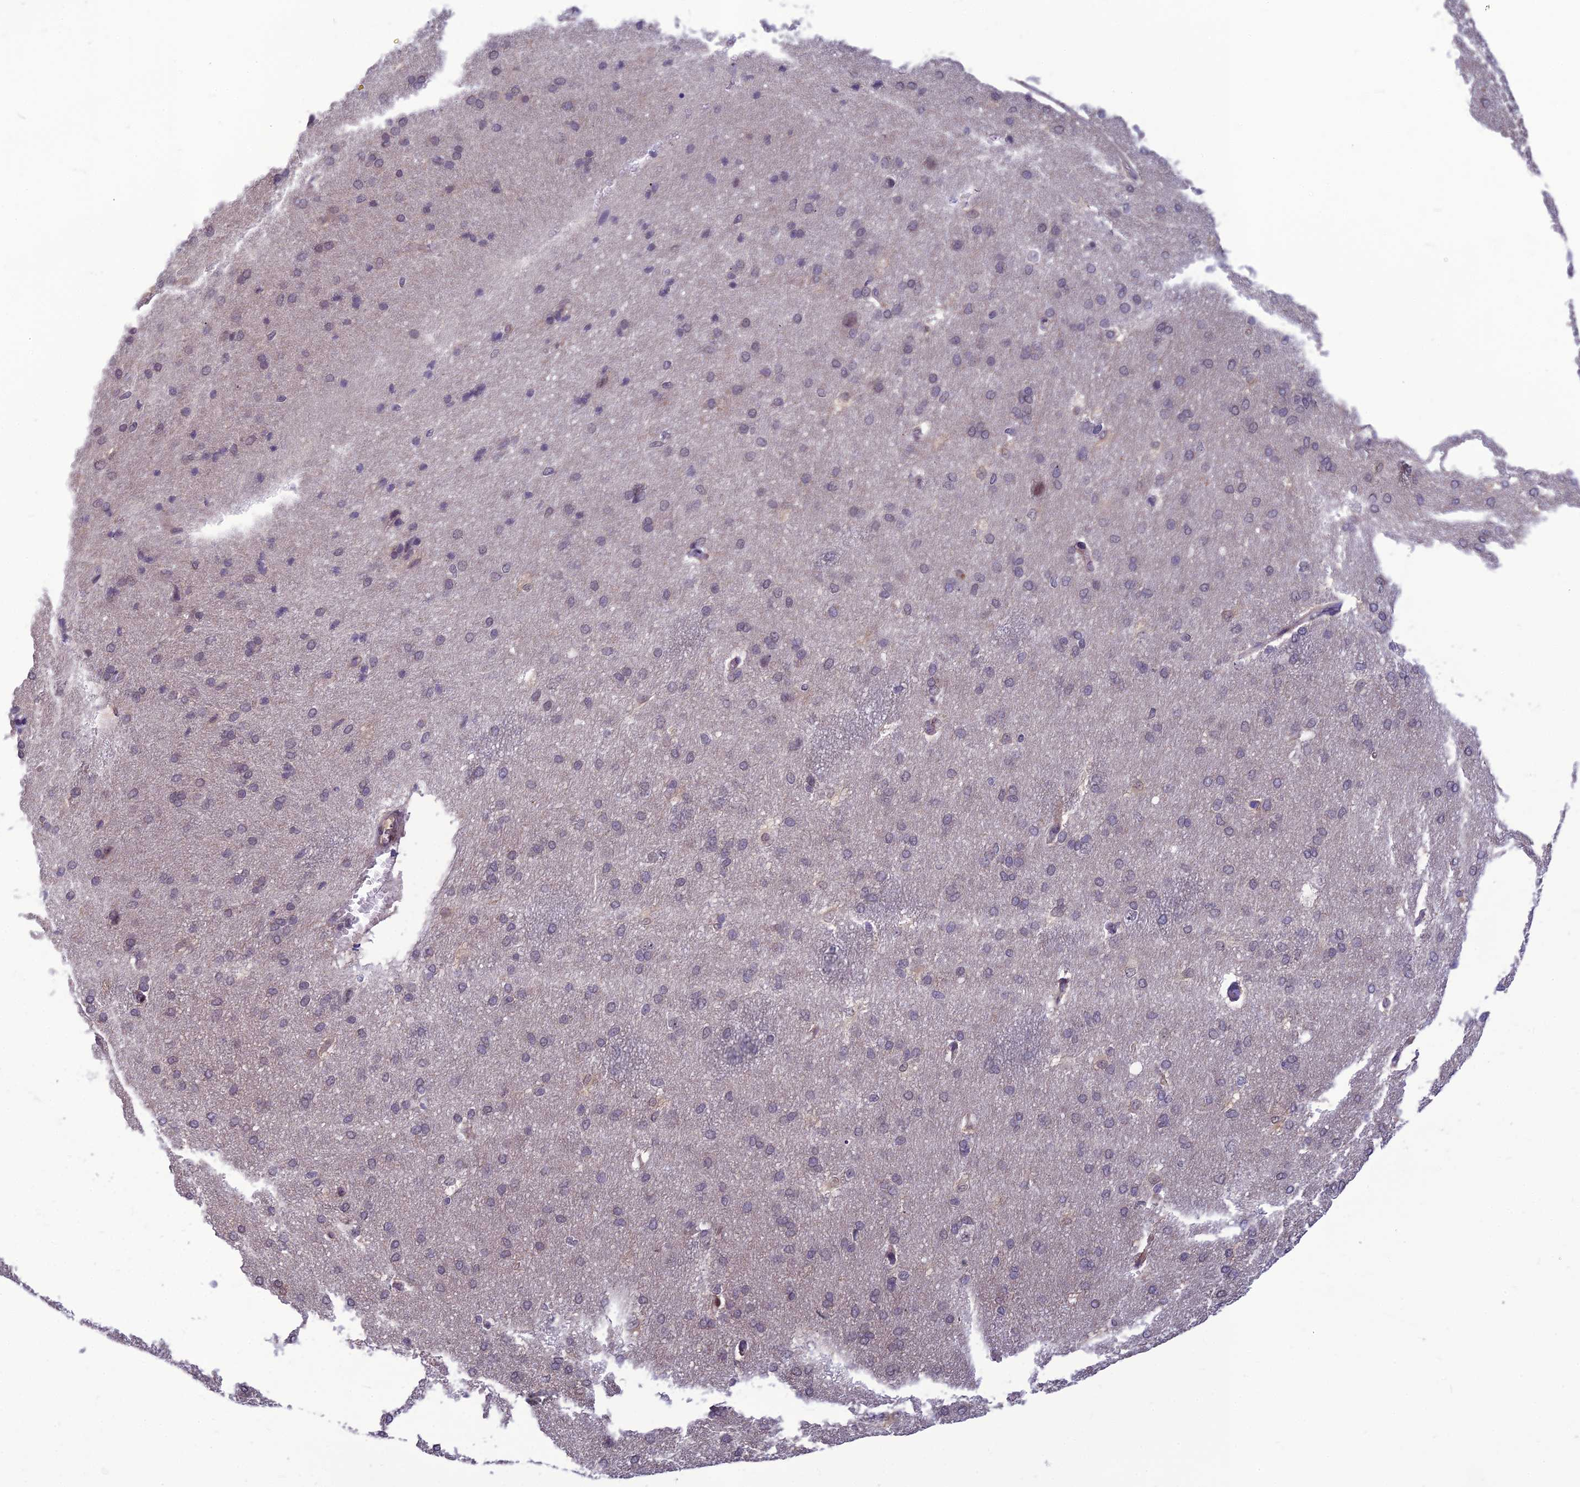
{"staining": {"intensity": "weak", "quantity": "25%-75%", "location": "cytoplasmic/membranous"}, "tissue": "cerebral cortex", "cell_type": "Endothelial cells", "image_type": "normal", "snomed": [{"axis": "morphology", "description": "Normal tissue, NOS"}, {"axis": "topography", "description": "Cerebral cortex"}], "caption": "Endothelial cells reveal low levels of weak cytoplasmic/membranous expression in about 25%-75% of cells in benign cerebral cortex.", "gene": "FBRS", "patient": {"sex": "male", "age": 62}}